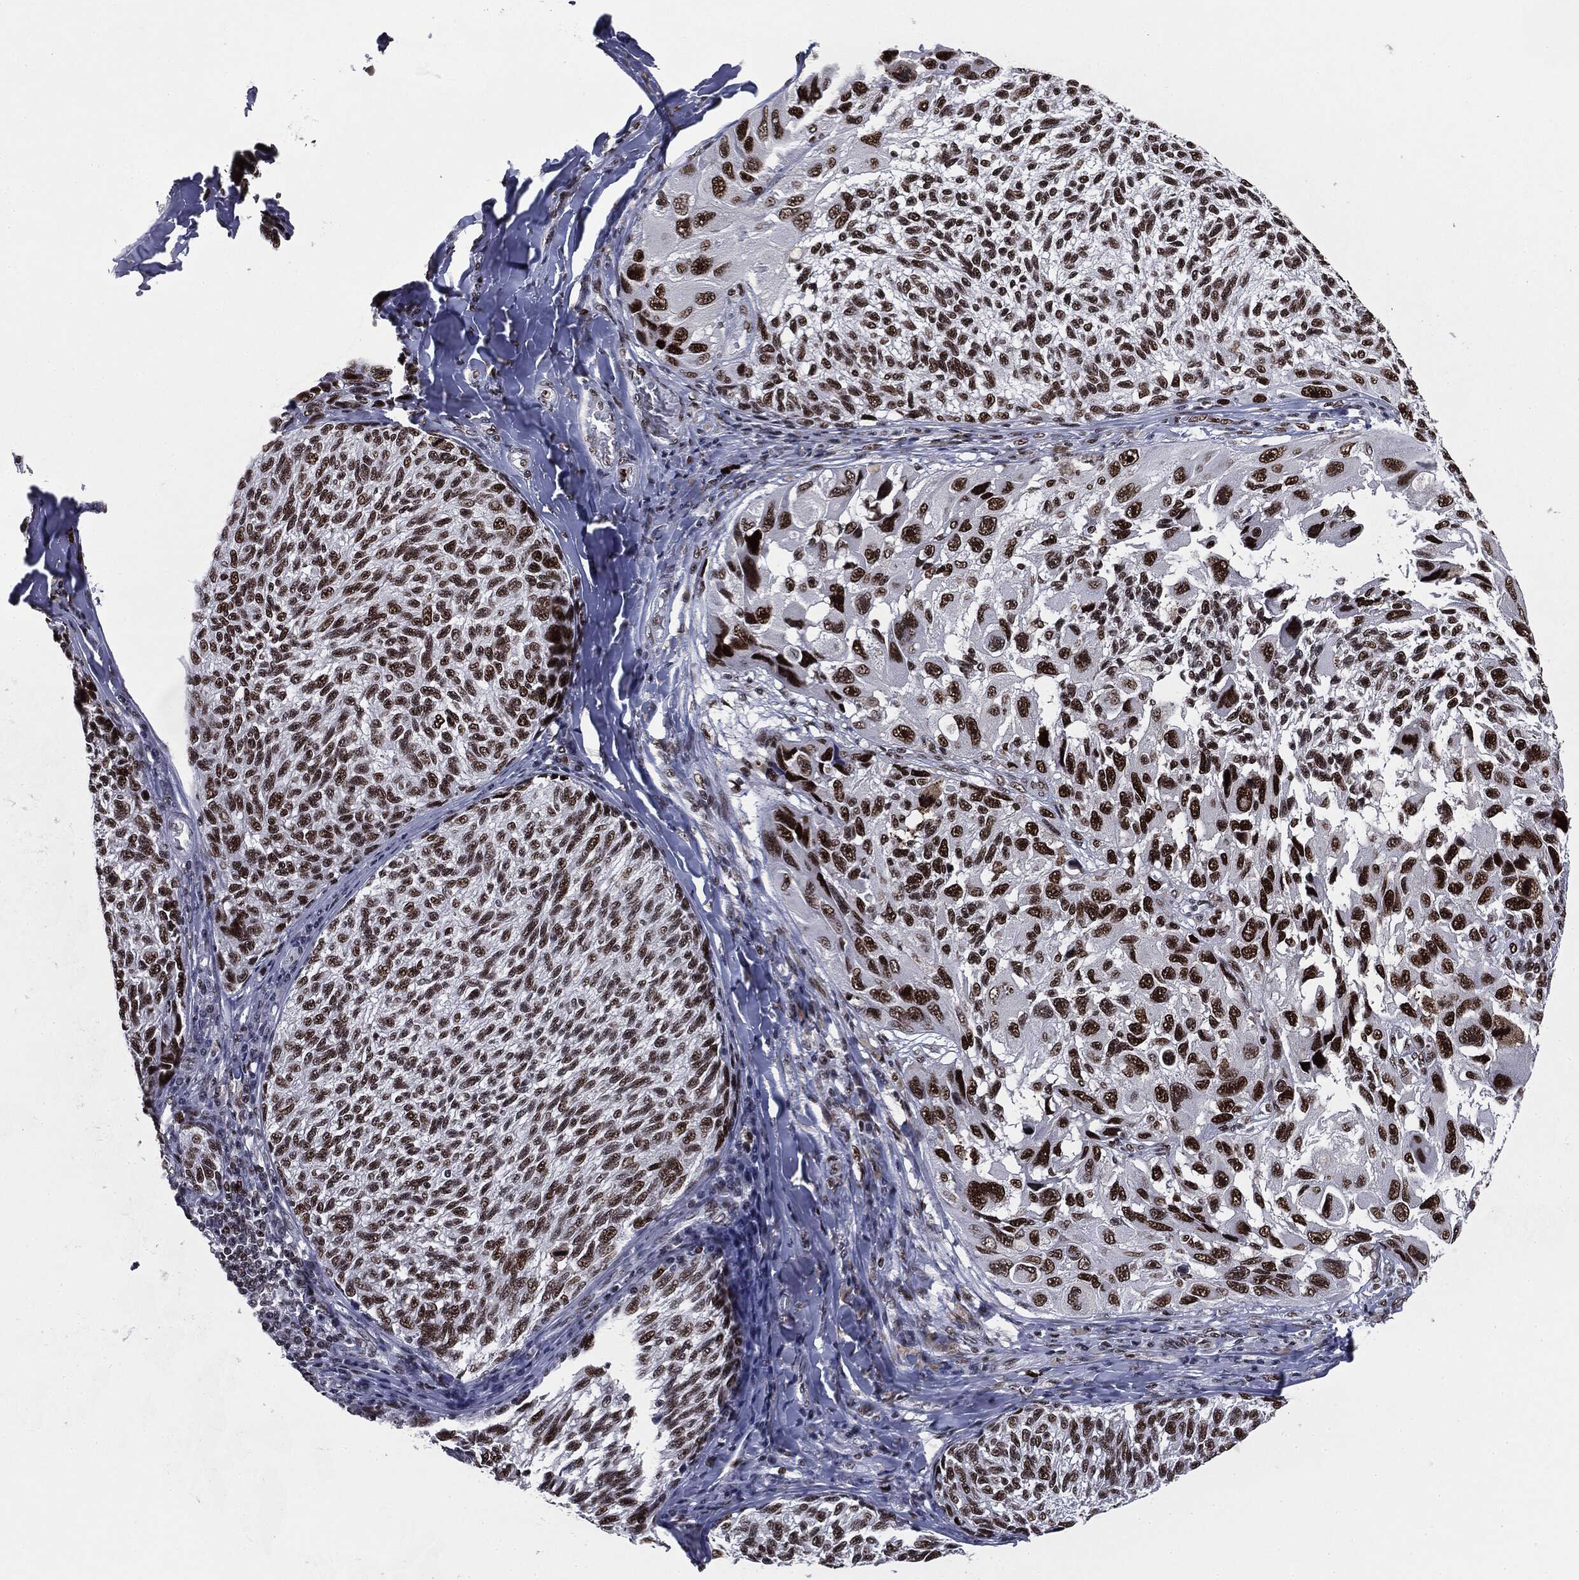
{"staining": {"intensity": "strong", "quantity": ">75%", "location": "nuclear"}, "tissue": "melanoma", "cell_type": "Tumor cells", "image_type": "cancer", "snomed": [{"axis": "morphology", "description": "Malignant melanoma, NOS"}, {"axis": "topography", "description": "Skin"}], "caption": "A high-resolution photomicrograph shows immunohistochemistry (IHC) staining of malignant melanoma, which shows strong nuclear staining in approximately >75% of tumor cells.", "gene": "MSH2", "patient": {"sex": "female", "age": 73}}